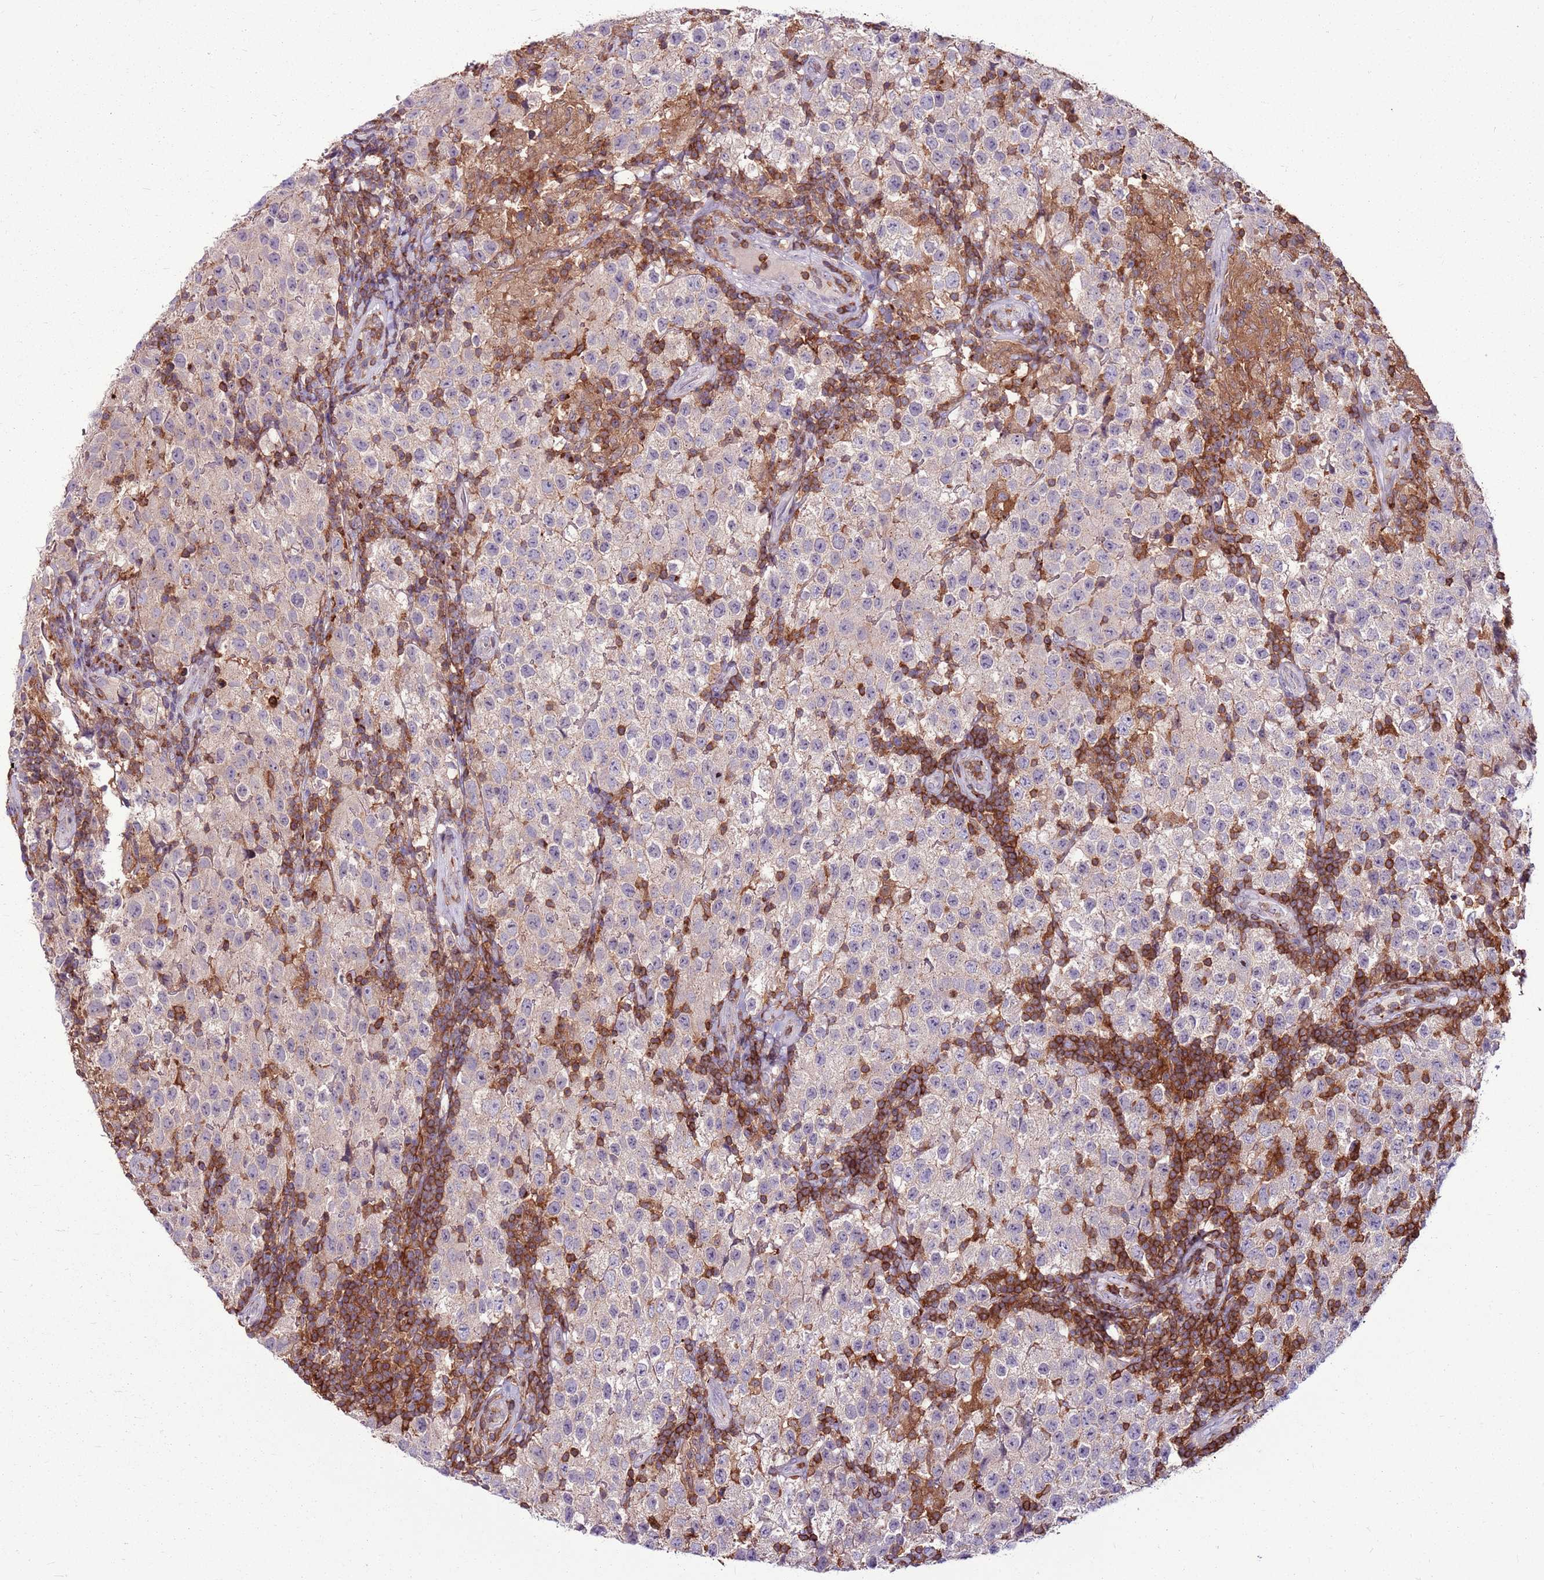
{"staining": {"intensity": "weak", "quantity": "<25%", "location": "cytoplasmic/membranous"}, "tissue": "testis cancer", "cell_type": "Tumor cells", "image_type": "cancer", "snomed": [{"axis": "morphology", "description": "Seminoma, NOS"}, {"axis": "morphology", "description": "Carcinoma, Embryonal, NOS"}, {"axis": "topography", "description": "Testis"}], "caption": "Seminoma (testis) was stained to show a protein in brown. There is no significant expression in tumor cells. (DAB IHC visualized using brightfield microscopy, high magnification).", "gene": "ZSWIM1", "patient": {"sex": "male", "age": 41}}